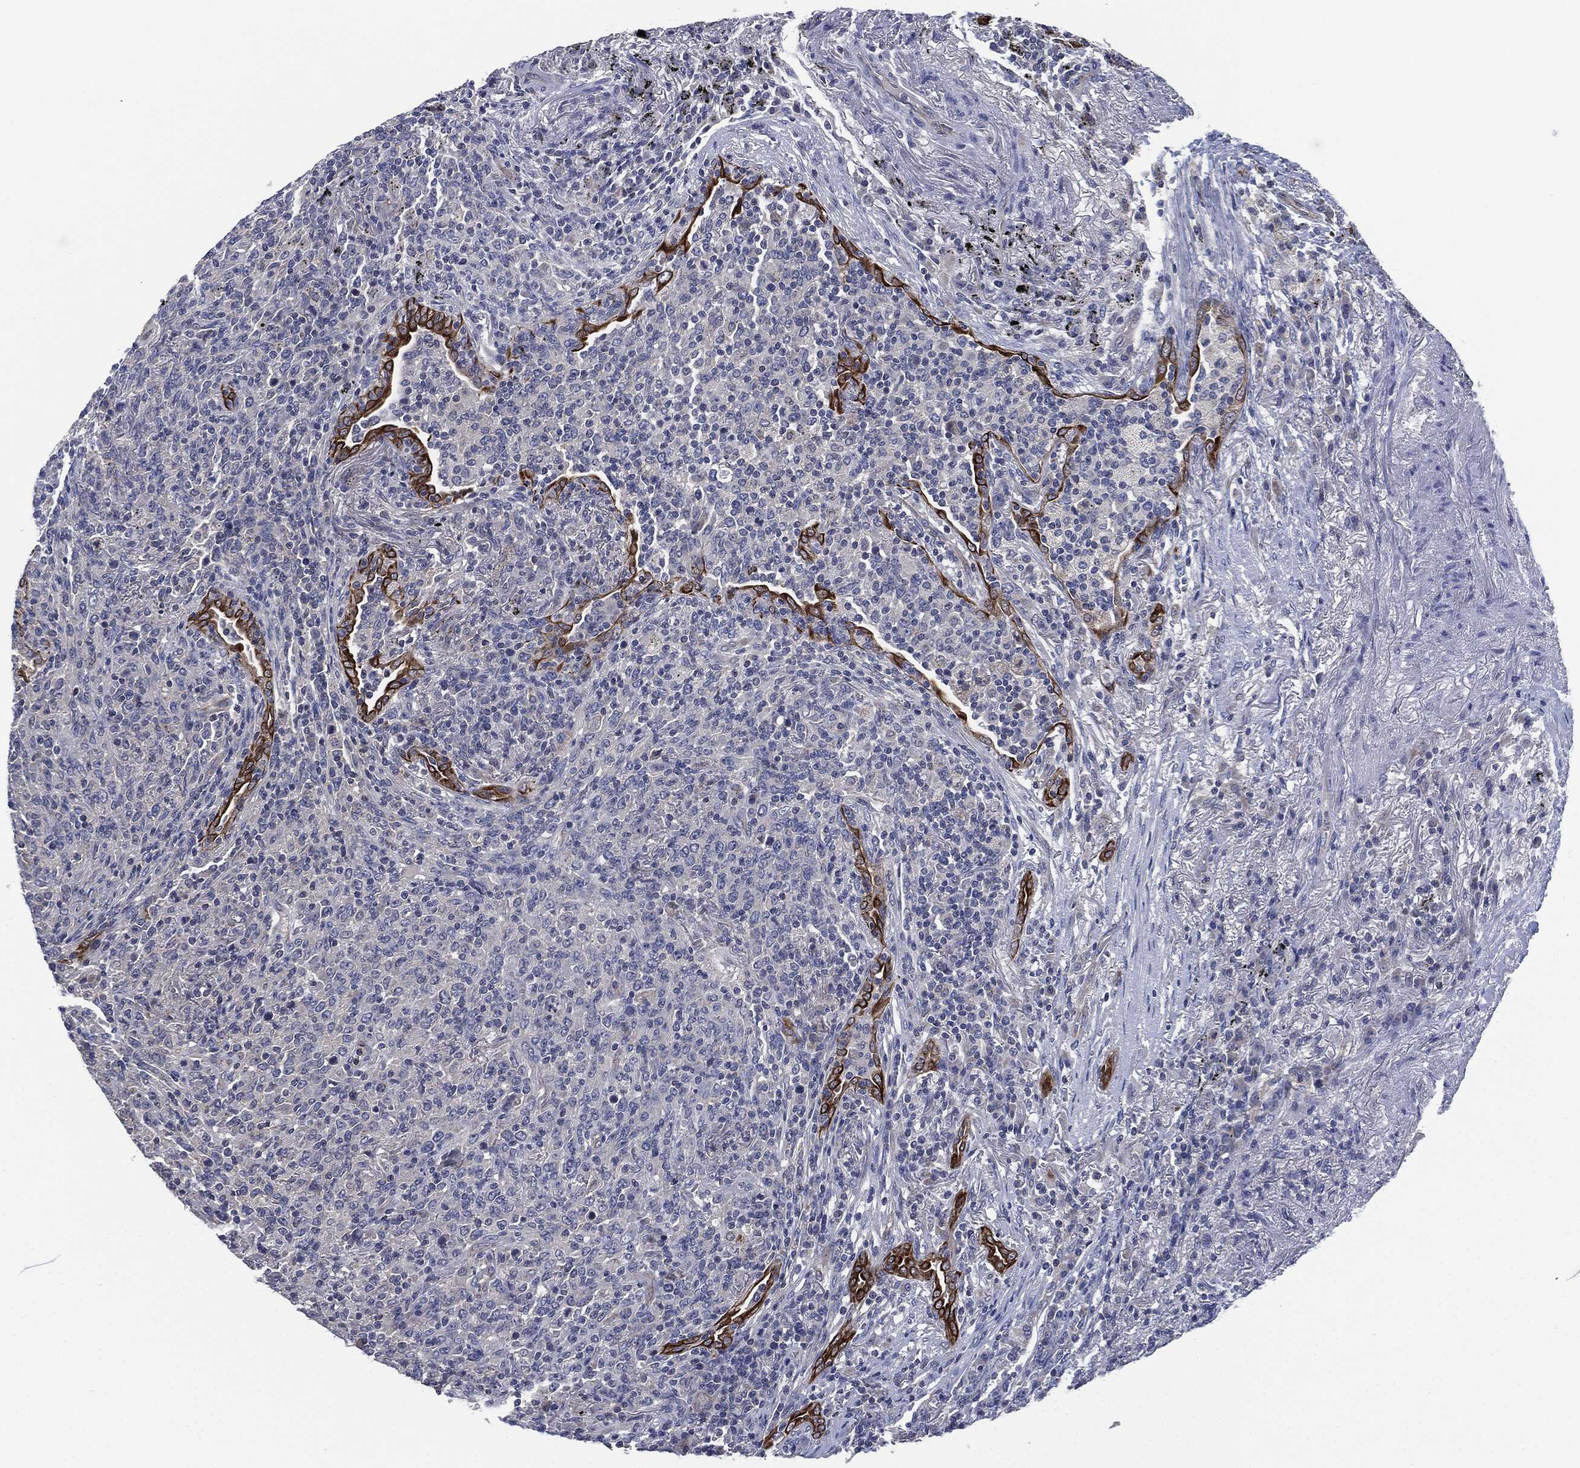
{"staining": {"intensity": "negative", "quantity": "none", "location": "none"}, "tissue": "lymphoma", "cell_type": "Tumor cells", "image_type": "cancer", "snomed": [{"axis": "morphology", "description": "Malignant lymphoma, non-Hodgkin's type, High grade"}, {"axis": "topography", "description": "Lung"}], "caption": "The image reveals no significant positivity in tumor cells of lymphoma.", "gene": "SHROOM2", "patient": {"sex": "male", "age": 79}}